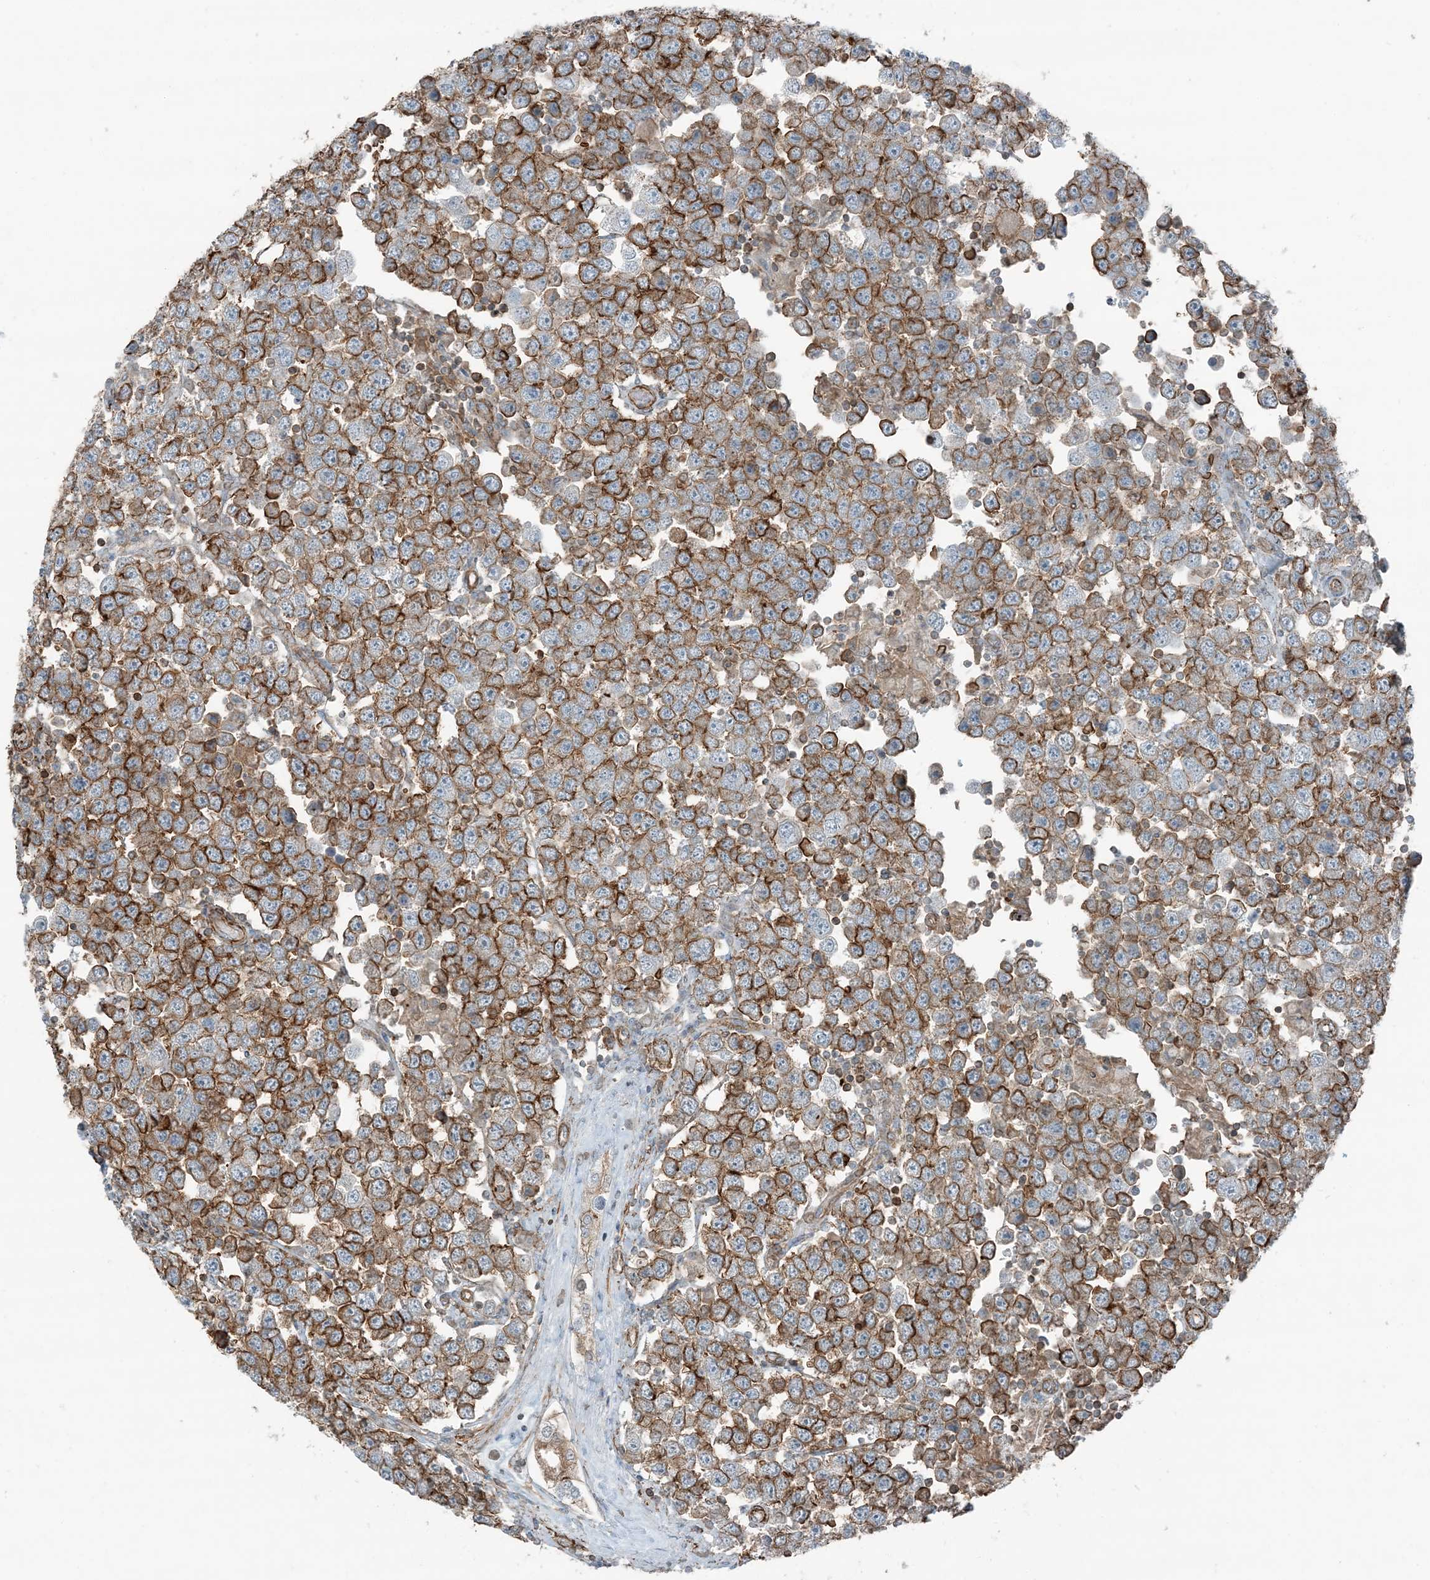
{"staining": {"intensity": "strong", "quantity": ">75%", "location": "cytoplasmic/membranous"}, "tissue": "testis cancer", "cell_type": "Tumor cells", "image_type": "cancer", "snomed": [{"axis": "morphology", "description": "Seminoma, NOS"}, {"axis": "topography", "description": "Testis"}], "caption": "Strong cytoplasmic/membranous expression is appreciated in approximately >75% of tumor cells in seminoma (testis). (Brightfield microscopy of DAB IHC at high magnification).", "gene": "APOBEC3C", "patient": {"sex": "male", "age": 28}}